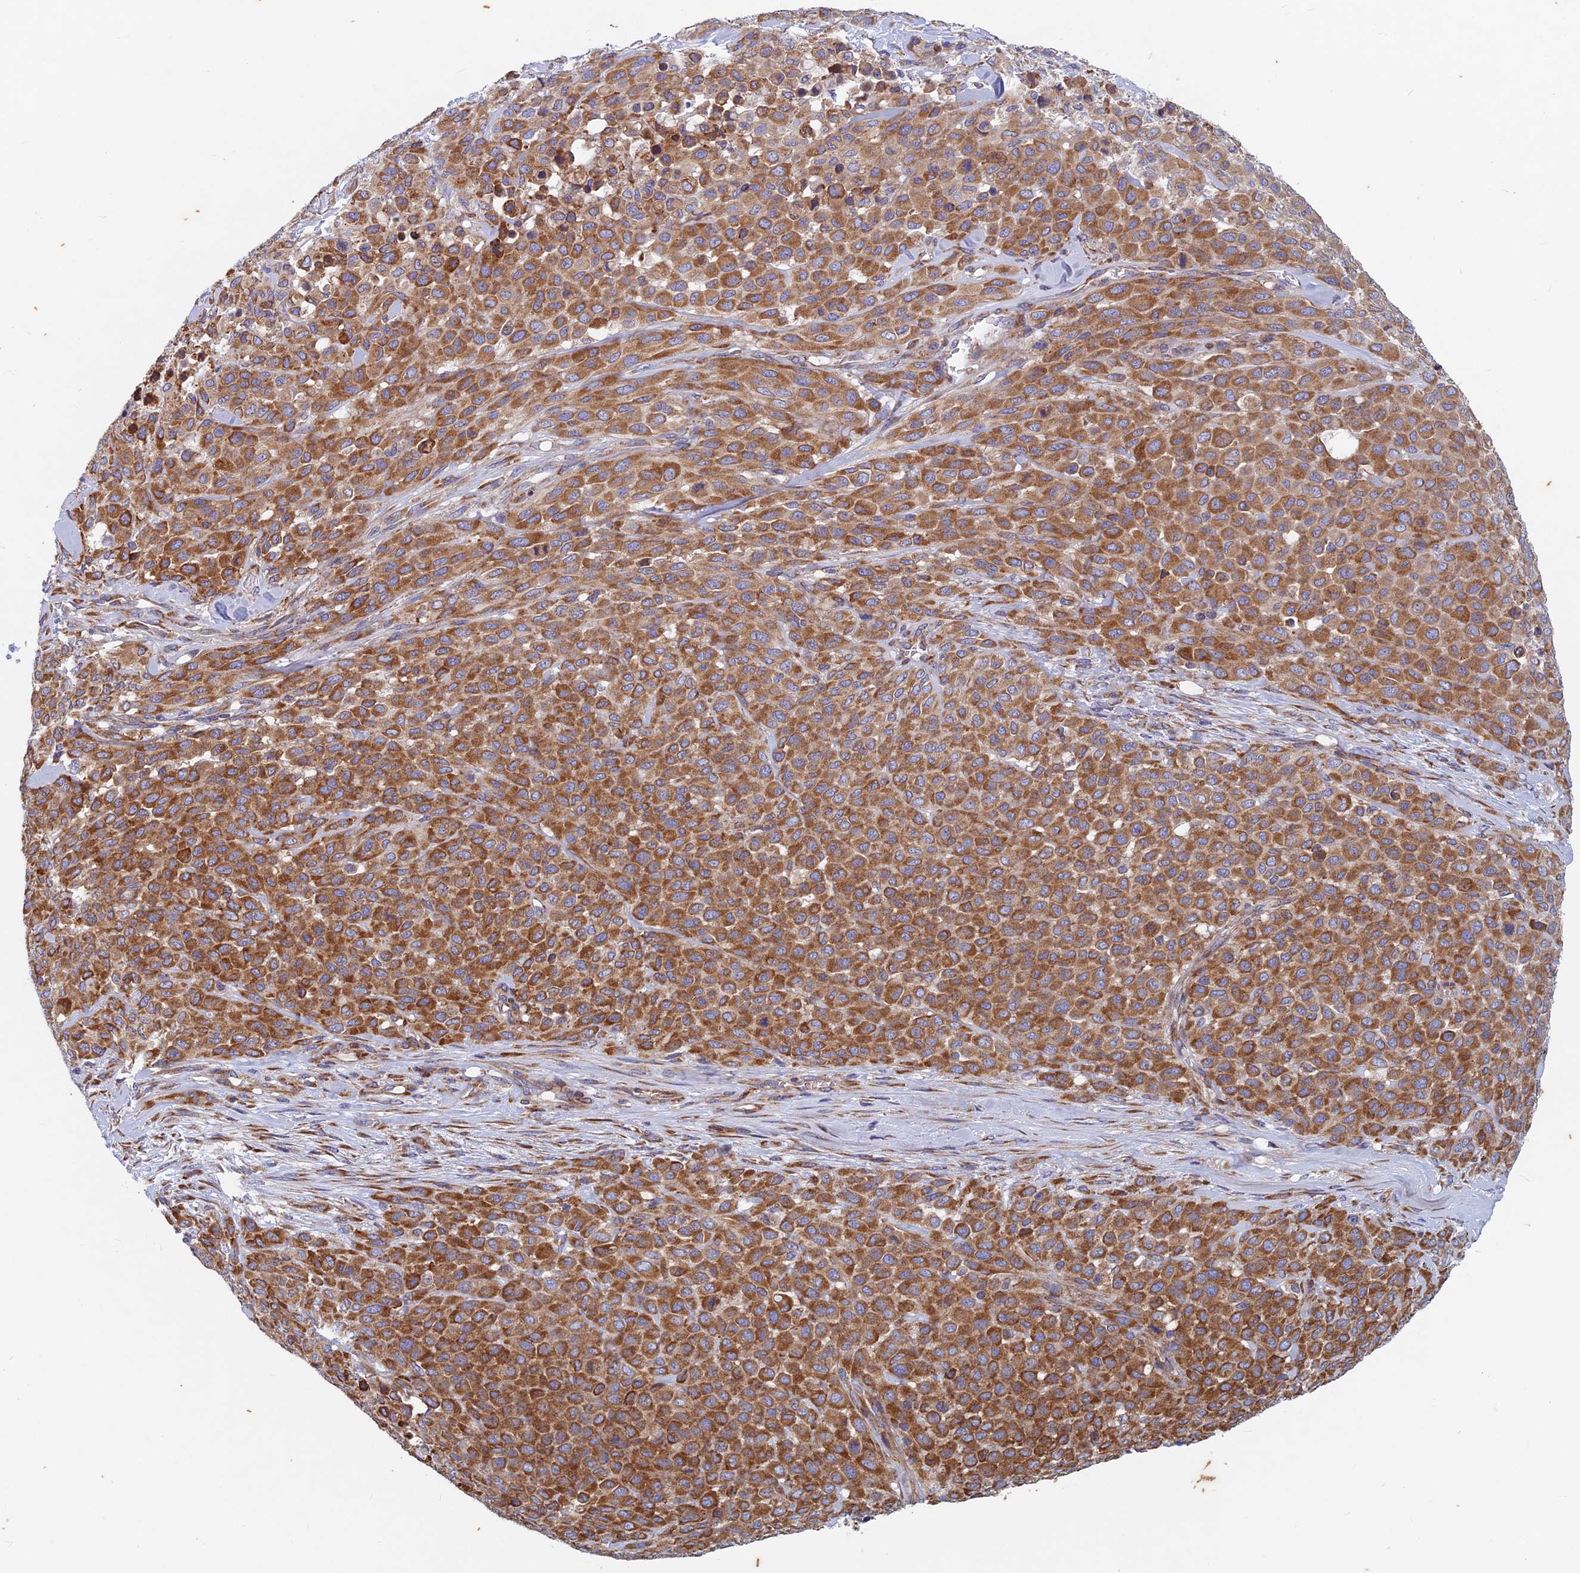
{"staining": {"intensity": "strong", "quantity": ">75%", "location": "cytoplasmic/membranous"}, "tissue": "melanoma", "cell_type": "Tumor cells", "image_type": "cancer", "snomed": [{"axis": "morphology", "description": "Malignant melanoma, Metastatic site"}, {"axis": "topography", "description": "Skin"}], "caption": "IHC (DAB) staining of human malignant melanoma (metastatic site) reveals strong cytoplasmic/membranous protein staining in about >75% of tumor cells.", "gene": "AP4S1", "patient": {"sex": "female", "age": 81}}